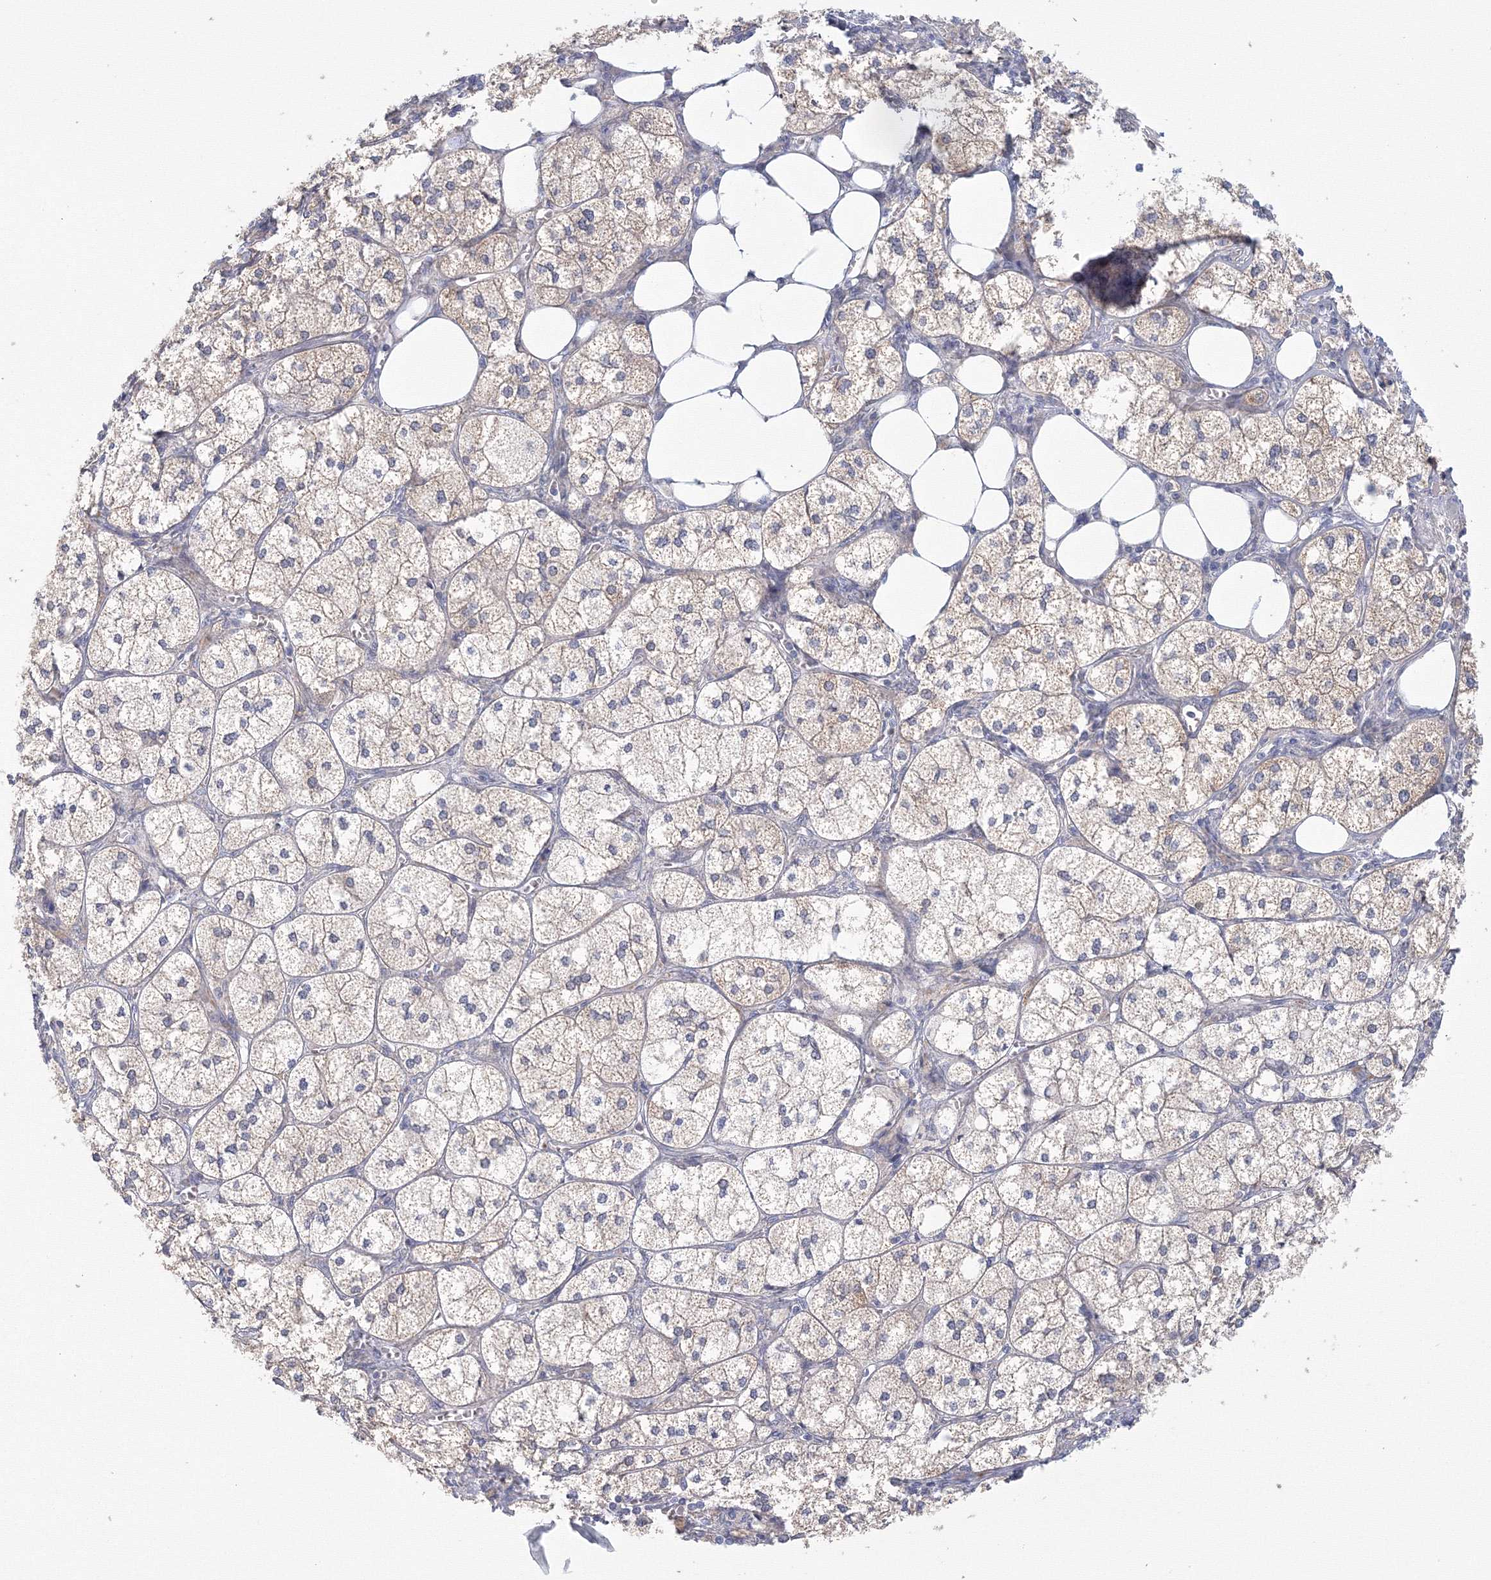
{"staining": {"intensity": "weak", "quantity": "25%-75%", "location": "cytoplasmic/membranous"}, "tissue": "adrenal gland", "cell_type": "Glandular cells", "image_type": "normal", "snomed": [{"axis": "morphology", "description": "Normal tissue, NOS"}, {"axis": "topography", "description": "Adrenal gland"}], "caption": "IHC image of unremarkable adrenal gland: adrenal gland stained using immunohistochemistry reveals low levels of weak protein expression localized specifically in the cytoplasmic/membranous of glandular cells, appearing as a cytoplasmic/membranous brown color.", "gene": "TACC2", "patient": {"sex": "female", "age": 61}}